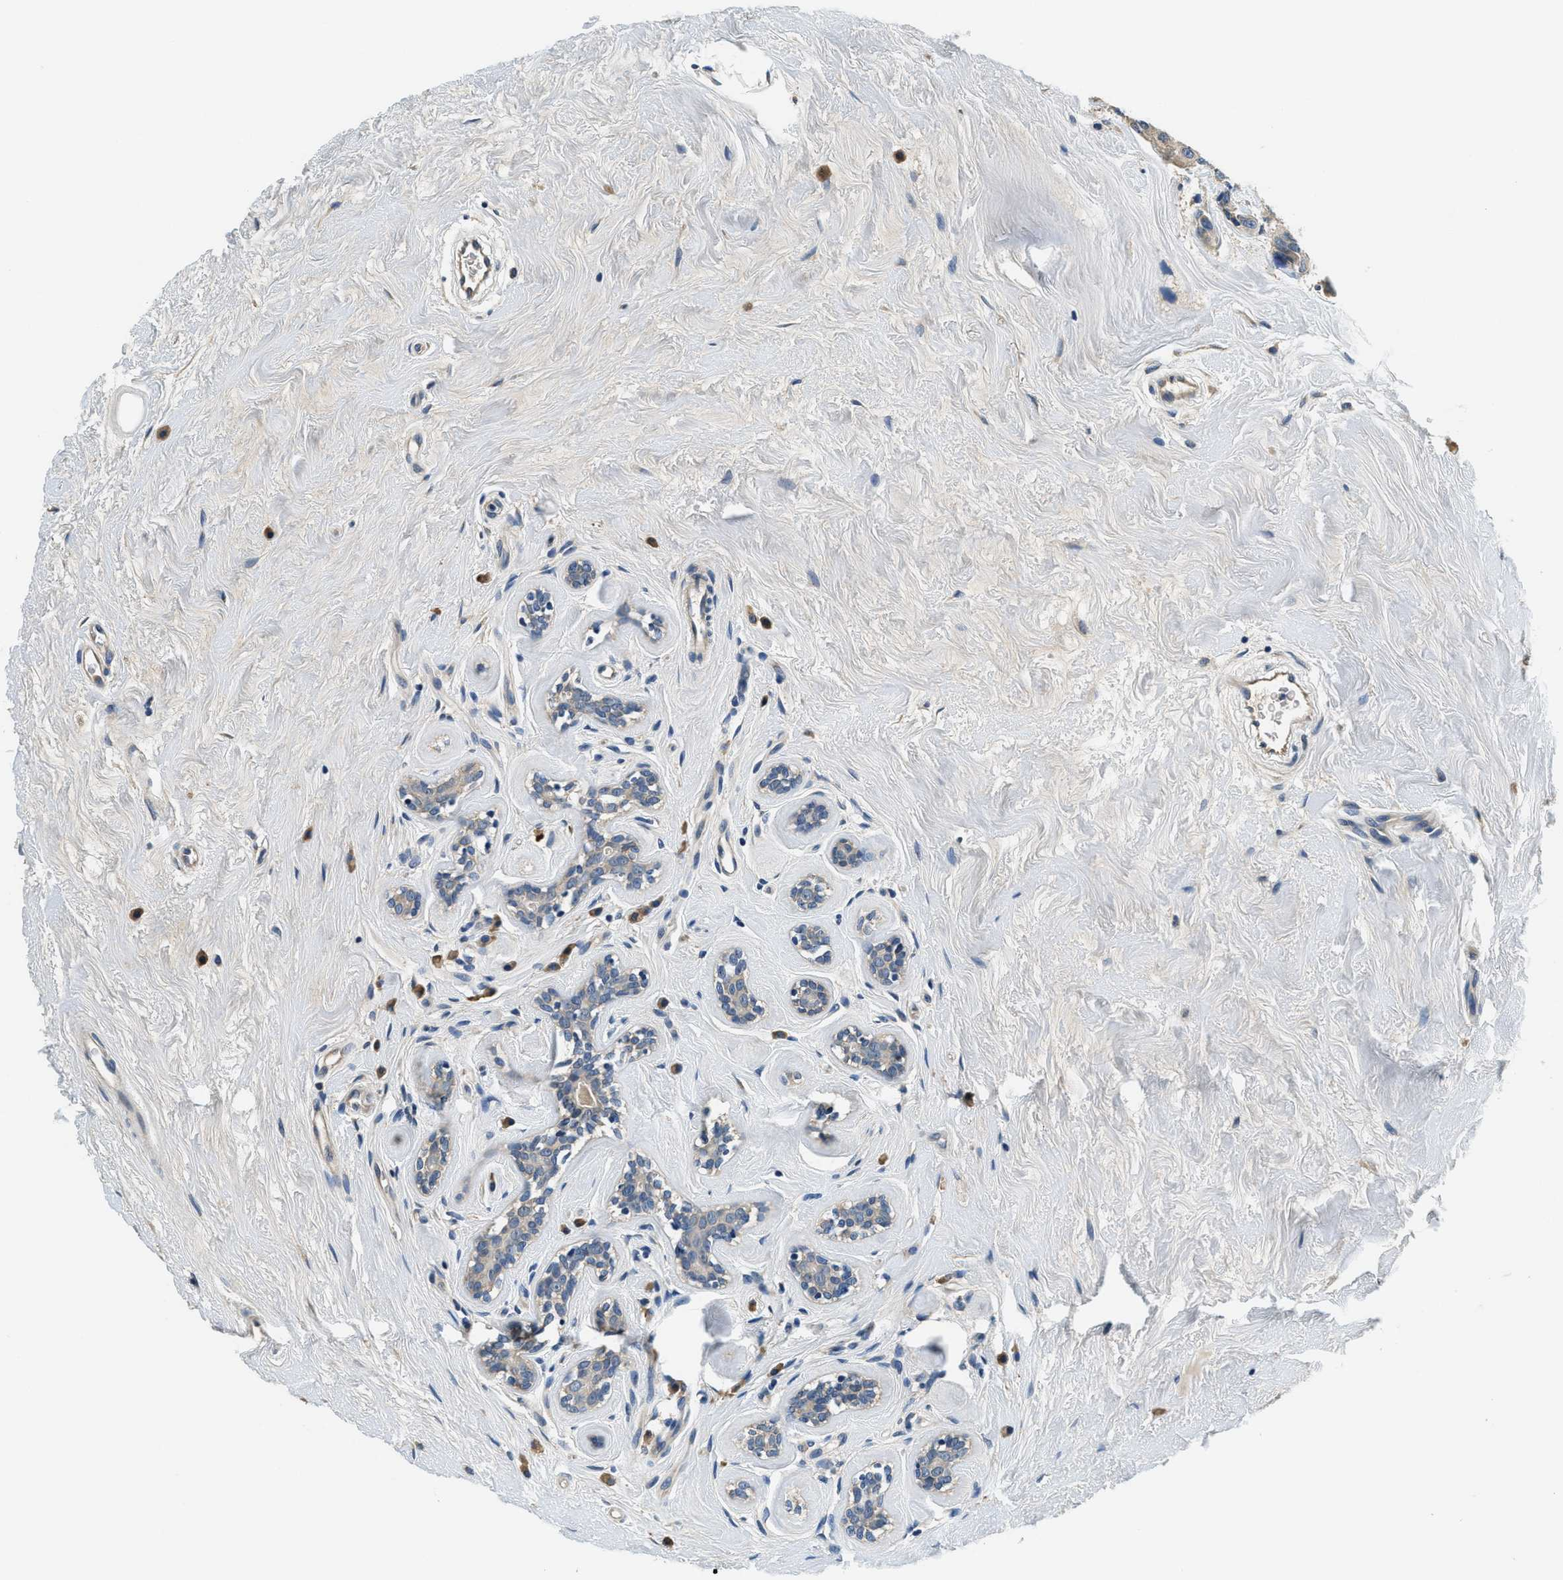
{"staining": {"intensity": "negative", "quantity": "none", "location": "none"}, "tissue": "breast cancer", "cell_type": "Tumor cells", "image_type": "cancer", "snomed": [{"axis": "morphology", "description": "Normal tissue, NOS"}, {"axis": "morphology", "description": "Duct carcinoma"}, {"axis": "topography", "description": "Breast"}], "caption": "Micrograph shows no significant protein staining in tumor cells of breast cancer.", "gene": "ALDH3A2", "patient": {"sex": "female", "age": 39}}